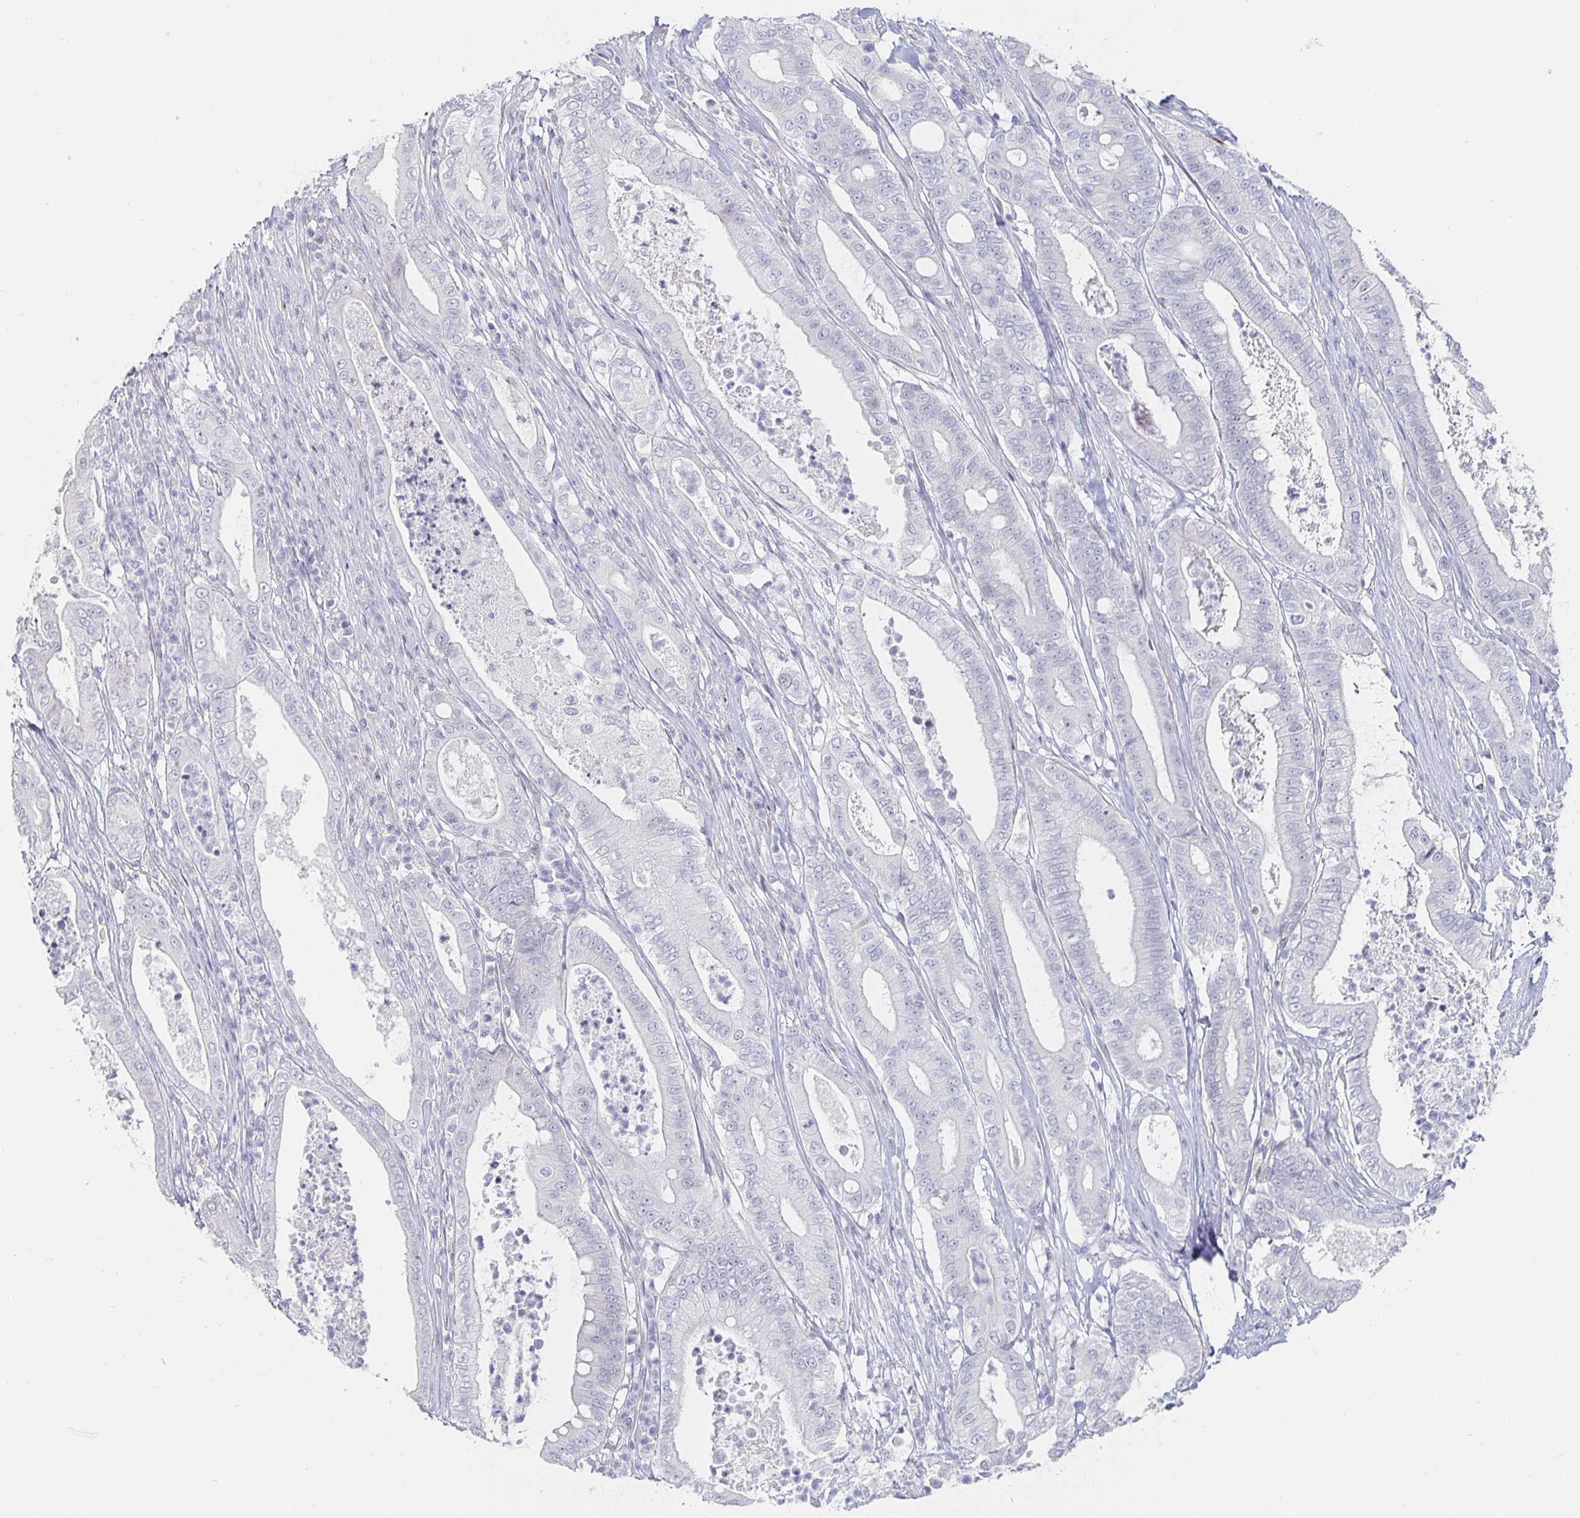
{"staining": {"intensity": "negative", "quantity": "none", "location": "none"}, "tissue": "pancreatic cancer", "cell_type": "Tumor cells", "image_type": "cancer", "snomed": [{"axis": "morphology", "description": "Adenocarcinoma, NOS"}, {"axis": "topography", "description": "Pancreas"}], "caption": "Immunohistochemistry (IHC) of pancreatic cancer (adenocarcinoma) displays no staining in tumor cells. Brightfield microscopy of IHC stained with DAB (3,3'-diaminobenzidine) (brown) and hematoxylin (blue), captured at high magnification.", "gene": "S100G", "patient": {"sex": "male", "age": 71}}